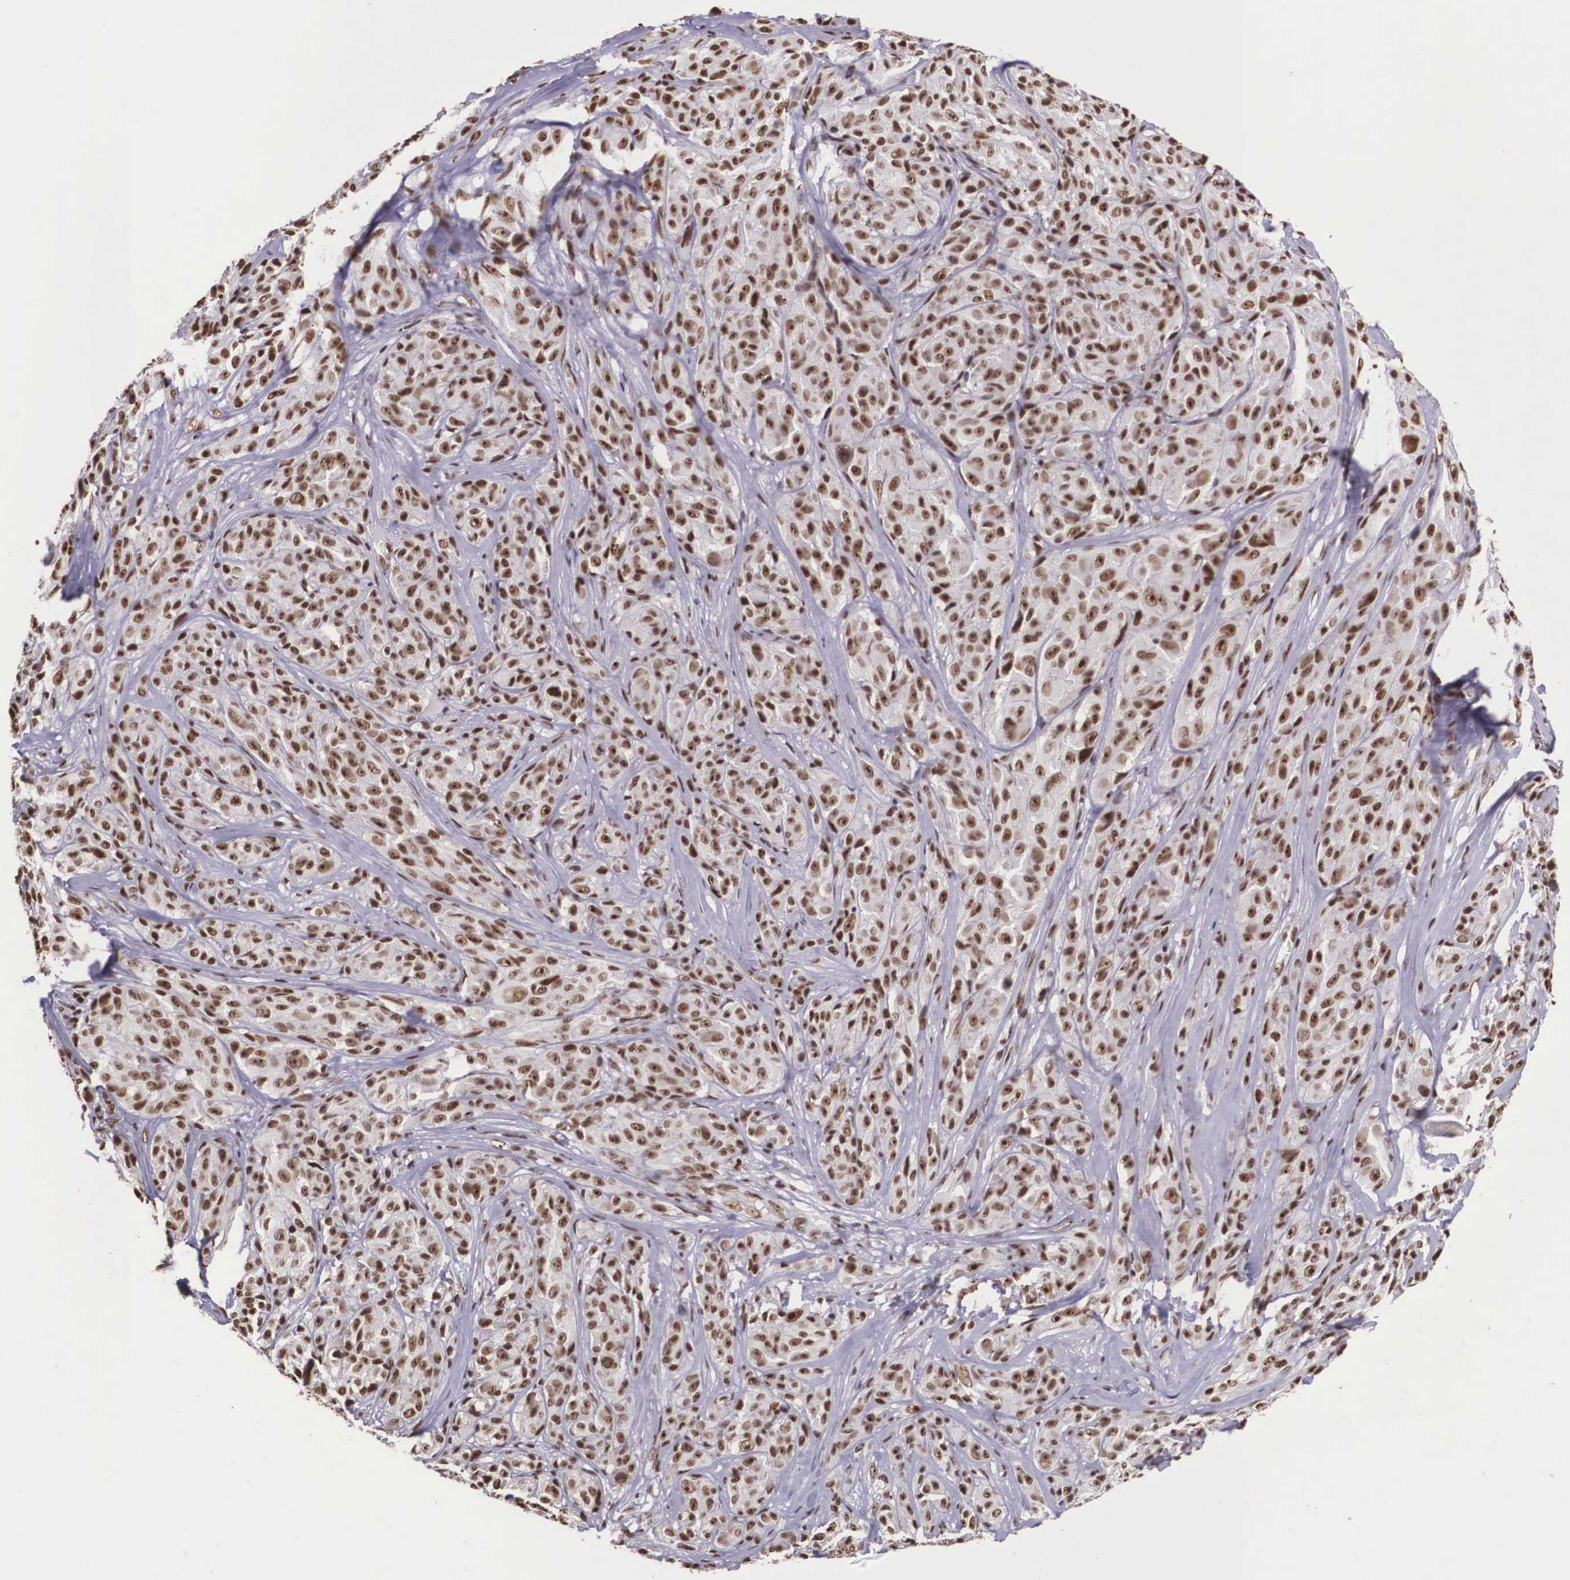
{"staining": {"intensity": "strong", "quantity": ">75%", "location": "cytoplasmic/membranous,nuclear"}, "tissue": "melanoma", "cell_type": "Tumor cells", "image_type": "cancer", "snomed": [{"axis": "morphology", "description": "Malignant melanoma, NOS"}, {"axis": "topography", "description": "Skin"}], "caption": "The immunohistochemical stain shows strong cytoplasmic/membranous and nuclear positivity in tumor cells of malignant melanoma tissue.", "gene": "POLR2F", "patient": {"sex": "male", "age": 56}}